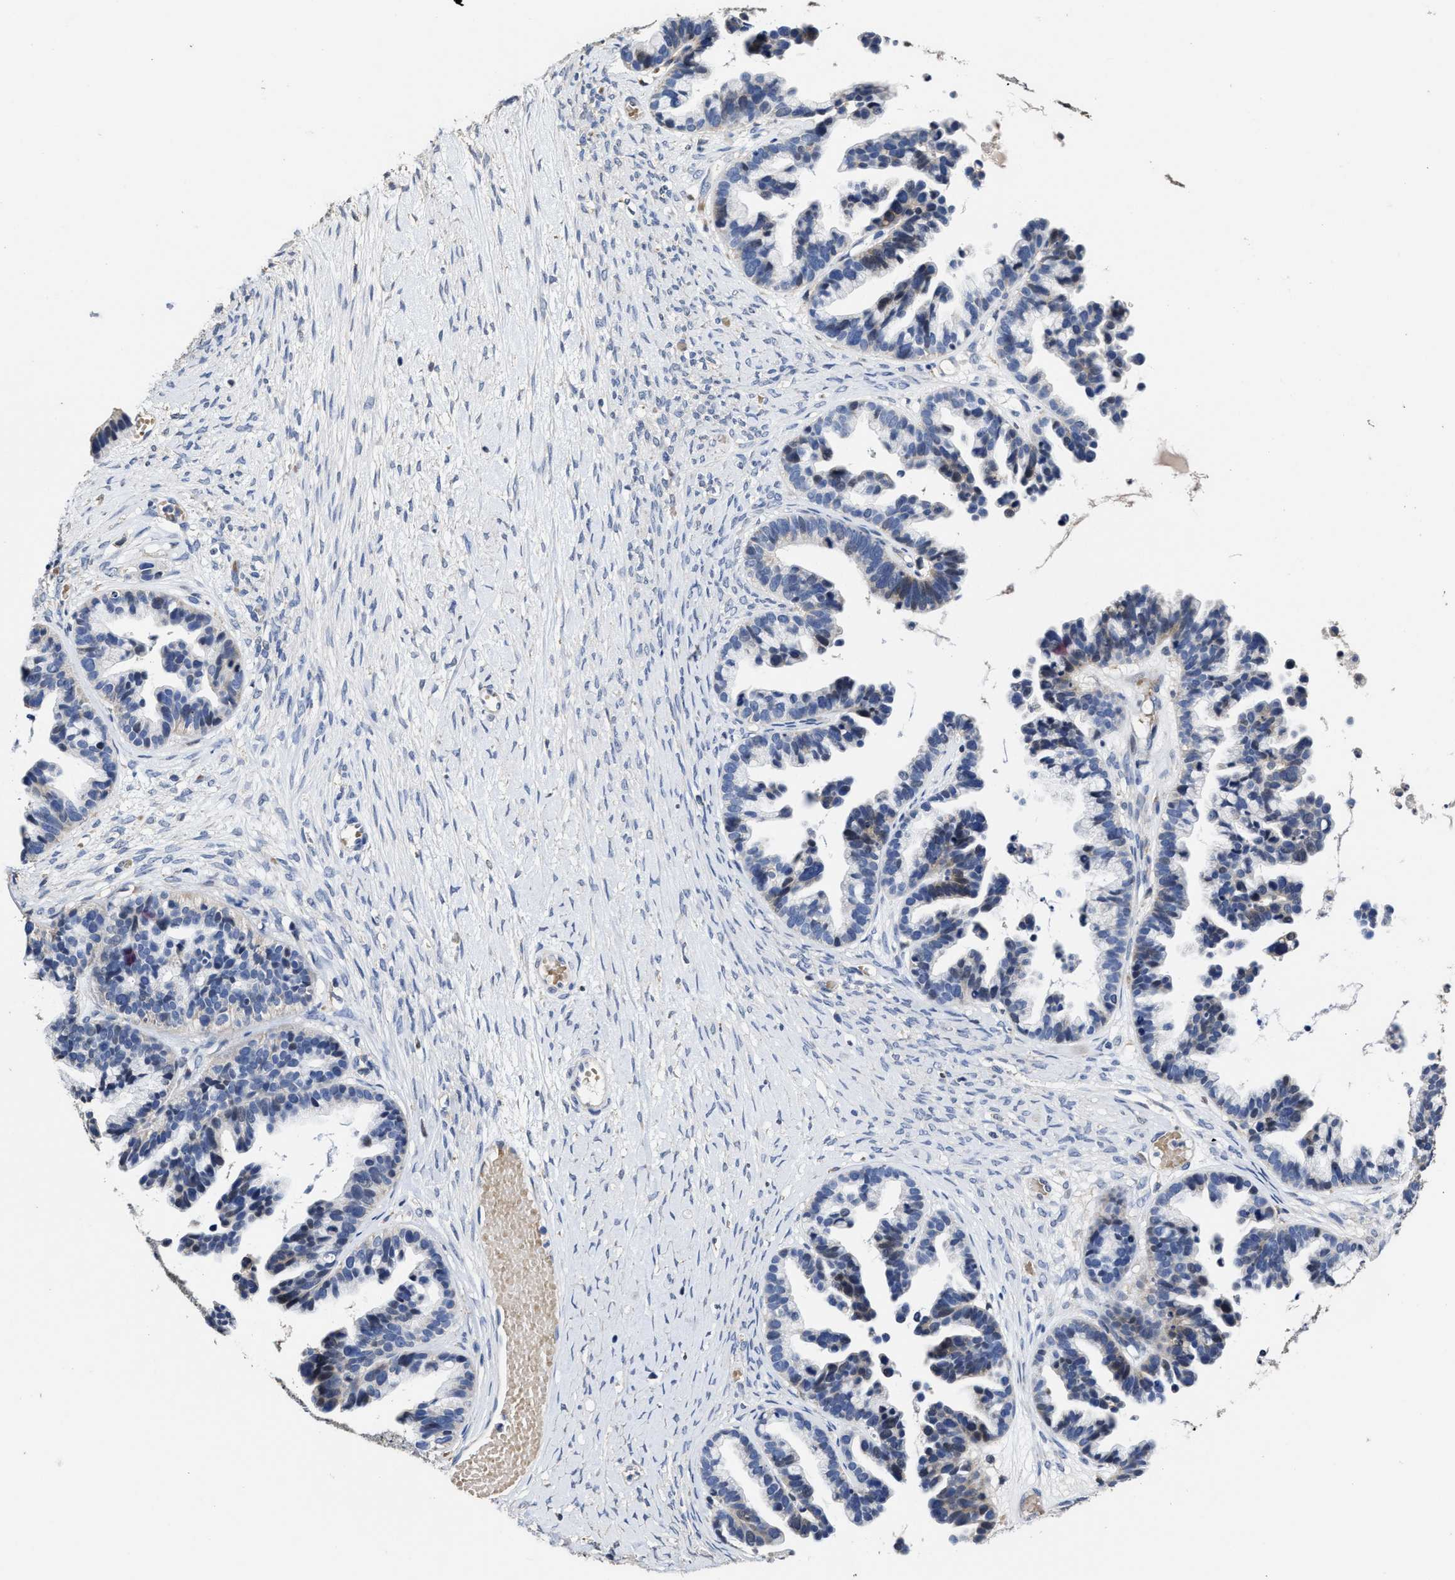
{"staining": {"intensity": "negative", "quantity": "none", "location": "none"}, "tissue": "ovarian cancer", "cell_type": "Tumor cells", "image_type": "cancer", "snomed": [{"axis": "morphology", "description": "Cystadenocarcinoma, serous, NOS"}, {"axis": "topography", "description": "Ovary"}], "caption": "The IHC photomicrograph has no significant positivity in tumor cells of ovarian cancer tissue.", "gene": "ZFAT", "patient": {"sex": "female", "age": 56}}